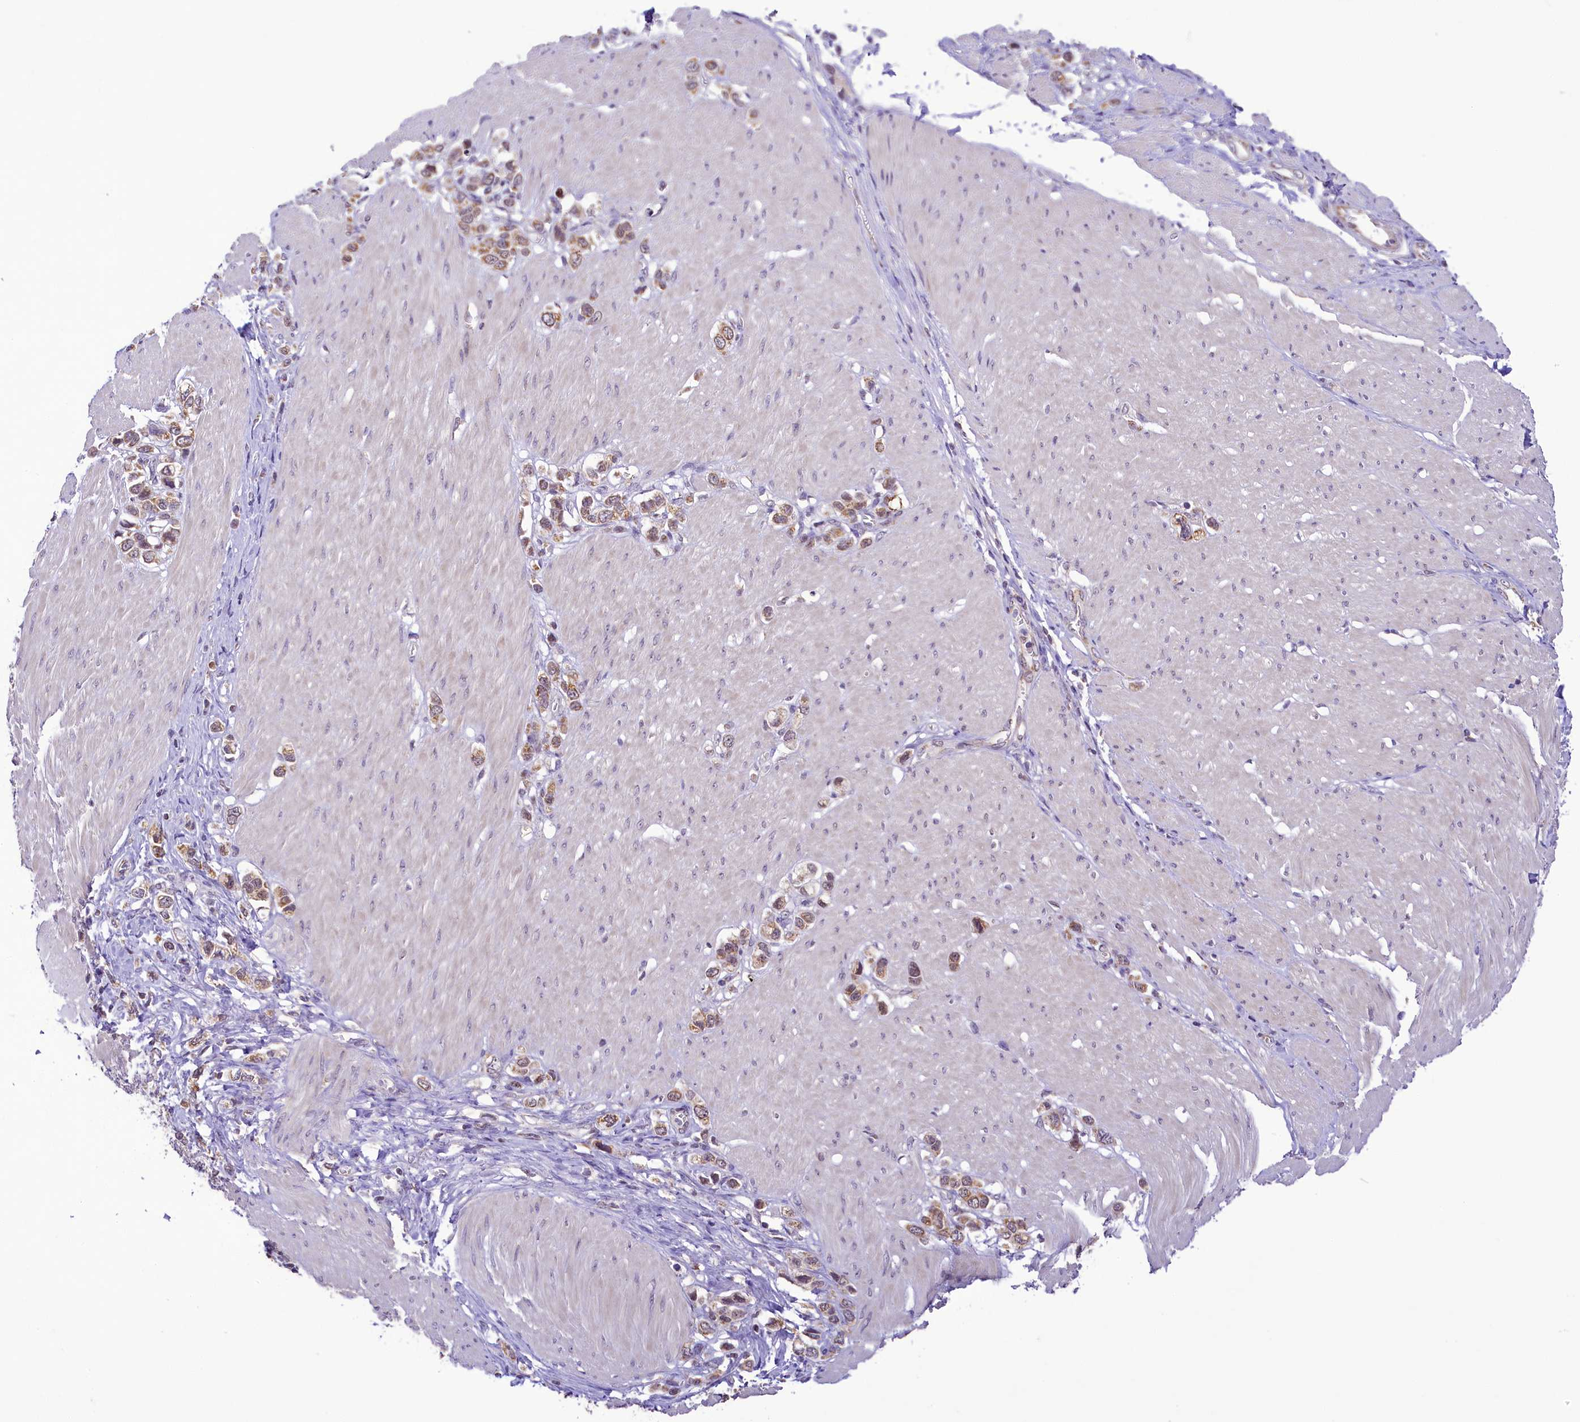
{"staining": {"intensity": "moderate", "quantity": ">75%", "location": "cytoplasmic/membranous"}, "tissue": "stomach cancer", "cell_type": "Tumor cells", "image_type": "cancer", "snomed": [{"axis": "morphology", "description": "Normal tissue, NOS"}, {"axis": "morphology", "description": "Adenocarcinoma, NOS"}, {"axis": "topography", "description": "Stomach, upper"}, {"axis": "topography", "description": "Stomach"}], "caption": "Stomach cancer (adenocarcinoma) stained with a brown dye demonstrates moderate cytoplasmic/membranous positive expression in approximately >75% of tumor cells.", "gene": "PAF1", "patient": {"sex": "female", "age": 65}}